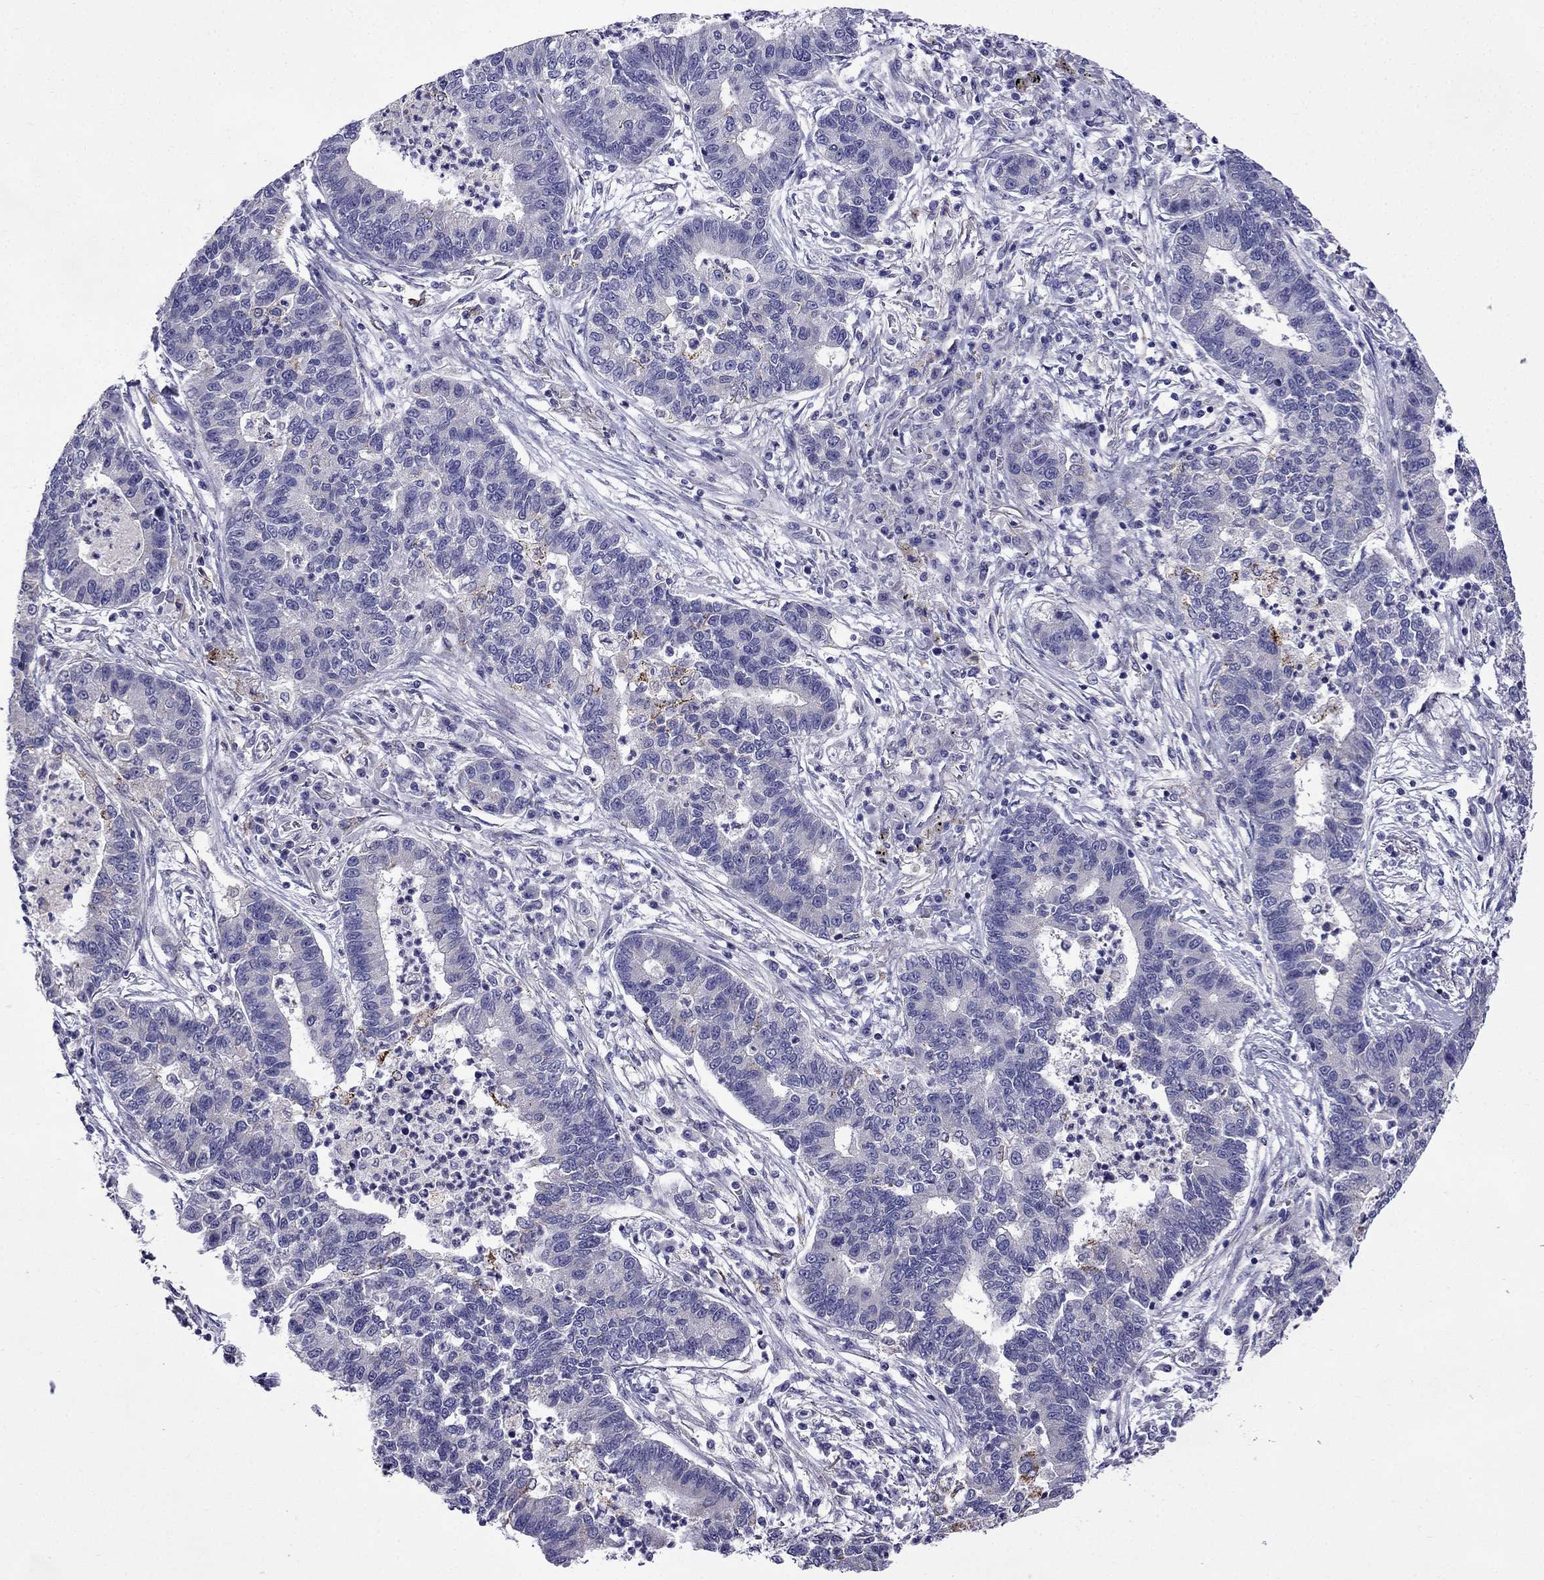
{"staining": {"intensity": "negative", "quantity": "none", "location": "none"}, "tissue": "lung cancer", "cell_type": "Tumor cells", "image_type": "cancer", "snomed": [{"axis": "morphology", "description": "Adenocarcinoma, NOS"}, {"axis": "topography", "description": "Lung"}], "caption": "An IHC micrograph of lung cancer is shown. There is no staining in tumor cells of lung cancer. The staining was performed using DAB to visualize the protein expression in brown, while the nuclei were stained in blue with hematoxylin (Magnification: 20x).", "gene": "PI16", "patient": {"sex": "female", "age": 57}}